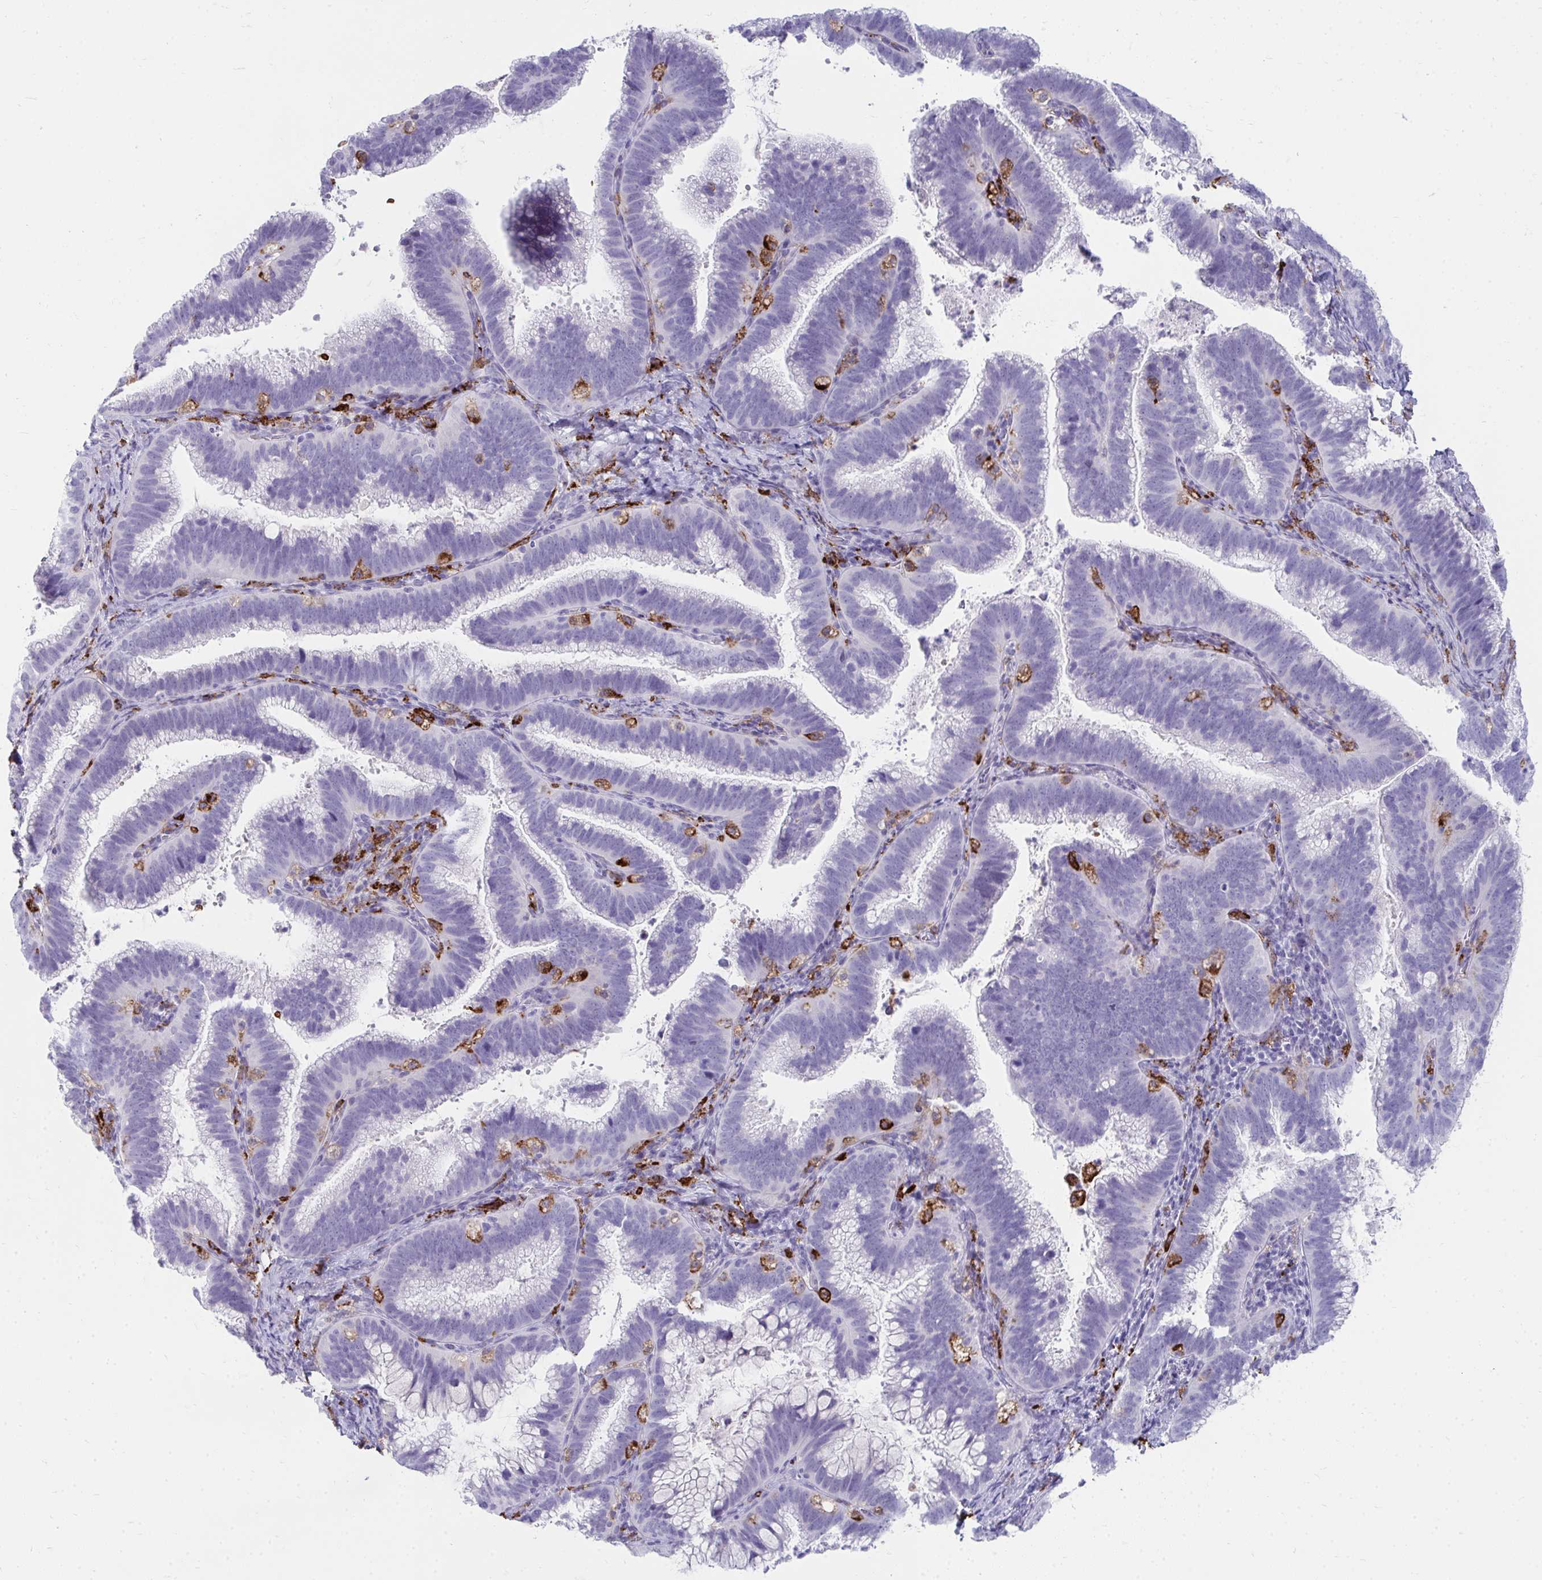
{"staining": {"intensity": "negative", "quantity": "none", "location": "none"}, "tissue": "cervical cancer", "cell_type": "Tumor cells", "image_type": "cancer", "snomed": [{"axis": "morphology", "description": "Adenocarcinoma, NOS"}, {"axis": "topography", "description": "Cervix"}], "caption": "Protein analysis of cervical cancer (adenocarcinoma) shows no significant staining in tumor cells.", "gene": "CD163", "patient": {"sex": "female", "age": 61}}